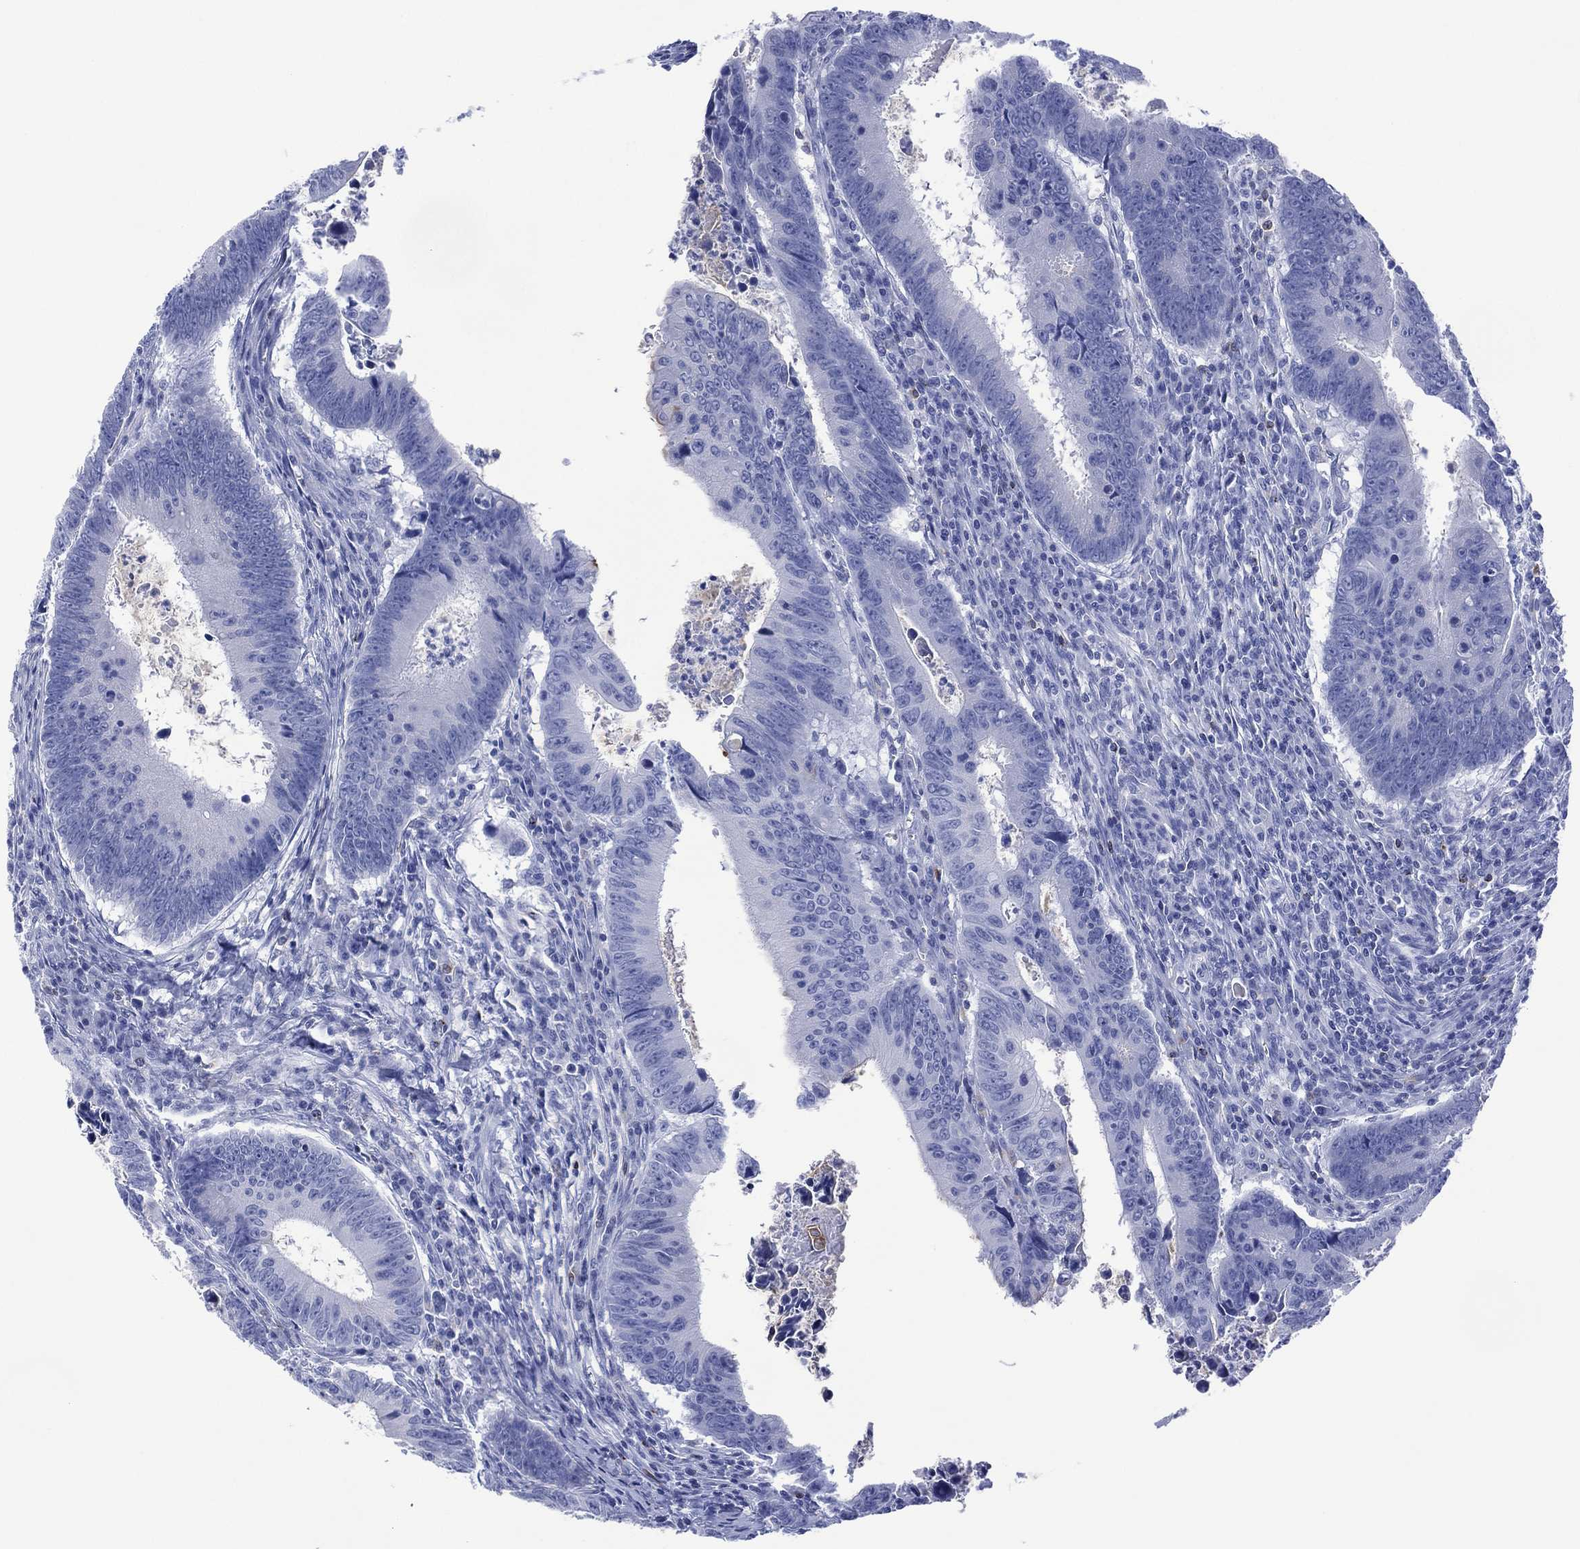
{"staining": {"intensity": "negative", "quantity": "none", "location": "none"}, "tissue": "colorectal cancer", "cell_type": "Tumor cells", "image_type": "cancer", "snomed": [{"axis": "morphology", "description": "Adenocarcinoma, NOS"}, {"axis": "topography", "description": "Colon"}], "caption": "This is a photomicrograph of immunohistochemistry (IHC) staining of colorectal cancer, which shows no positivity in tumor cells.", "gene": "DPP4", "patient": {"sex": "female", "age": 87}}